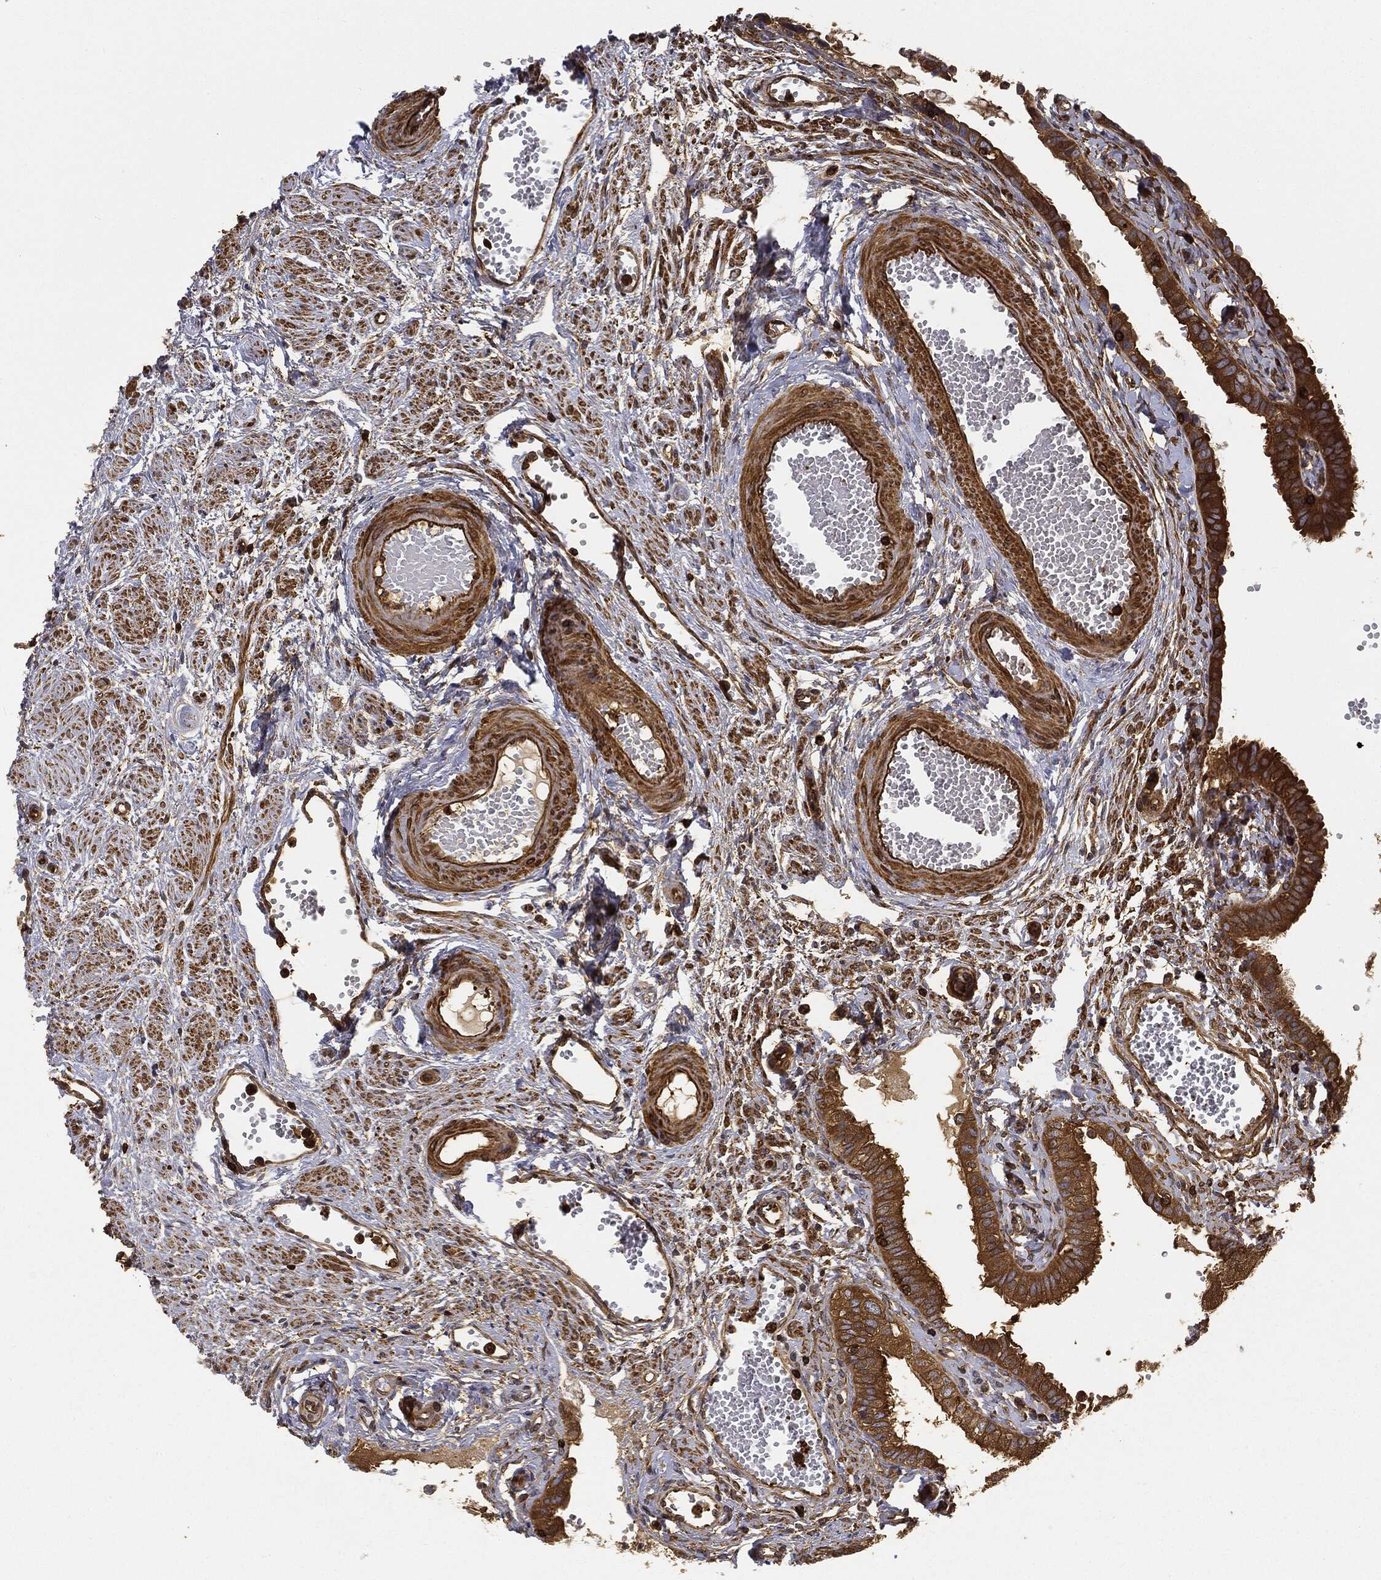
{"staining": {"intensity": "strong", "quantity": ">75%", "location": "cytoplasmic/membranous"}, "tissue": "fallopian tube", "cell_type": "Glandular cells", "image_type": "normal", "snomed": [{"axis": "morphology", "description": "Normal tissue, NOS"}, {"axis": "topography", "description": "Fallopian tube"}, {"axis": "topography", "description": "Ovary"}], "caption": "Fallopian tube stained for a protein (brown) displays strong cytoplasmic/membranous positive positivity in about >75% of glandular cells.", "gene": "WDR1", "patient": {"sex": "female", "age": 49}}